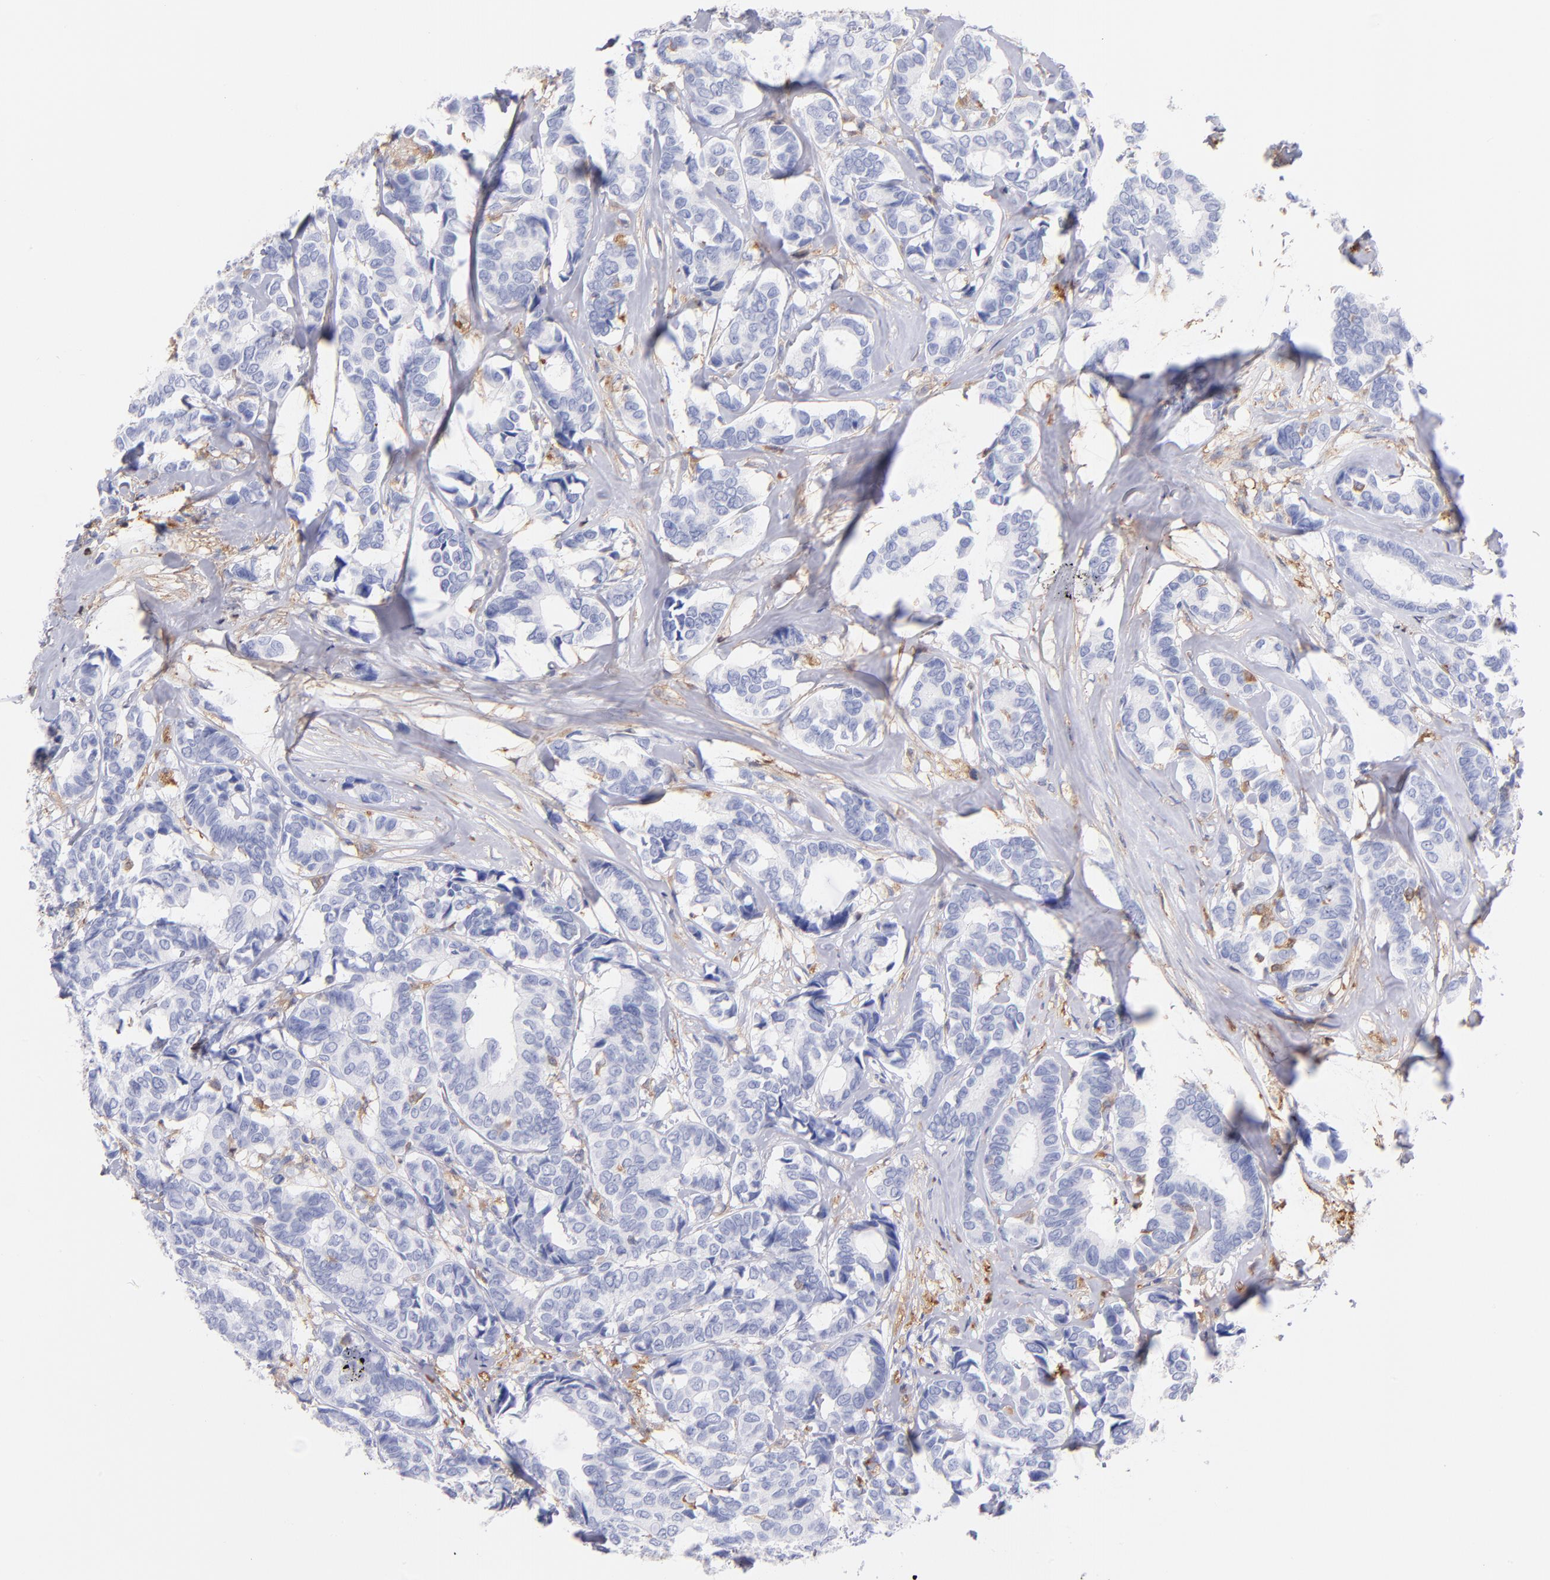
{"staining": {"intensity": "negative", "quantity": "none", "location": "none"}, "tissue": "breast cancer", "cell_type": "Tumor cells", "image_type": "cancer", "snomed": [{"axis": "morphology", "description": "Duct carcinoma"}, {"axis": "topography", "description": "Breast"}], "caption": "Image shows no protein positivity in tumor cells of breast invasive ductal carcinoma tissue.", "gene": "PRKCA", "patient": {"sex": "female", "age": 87}}